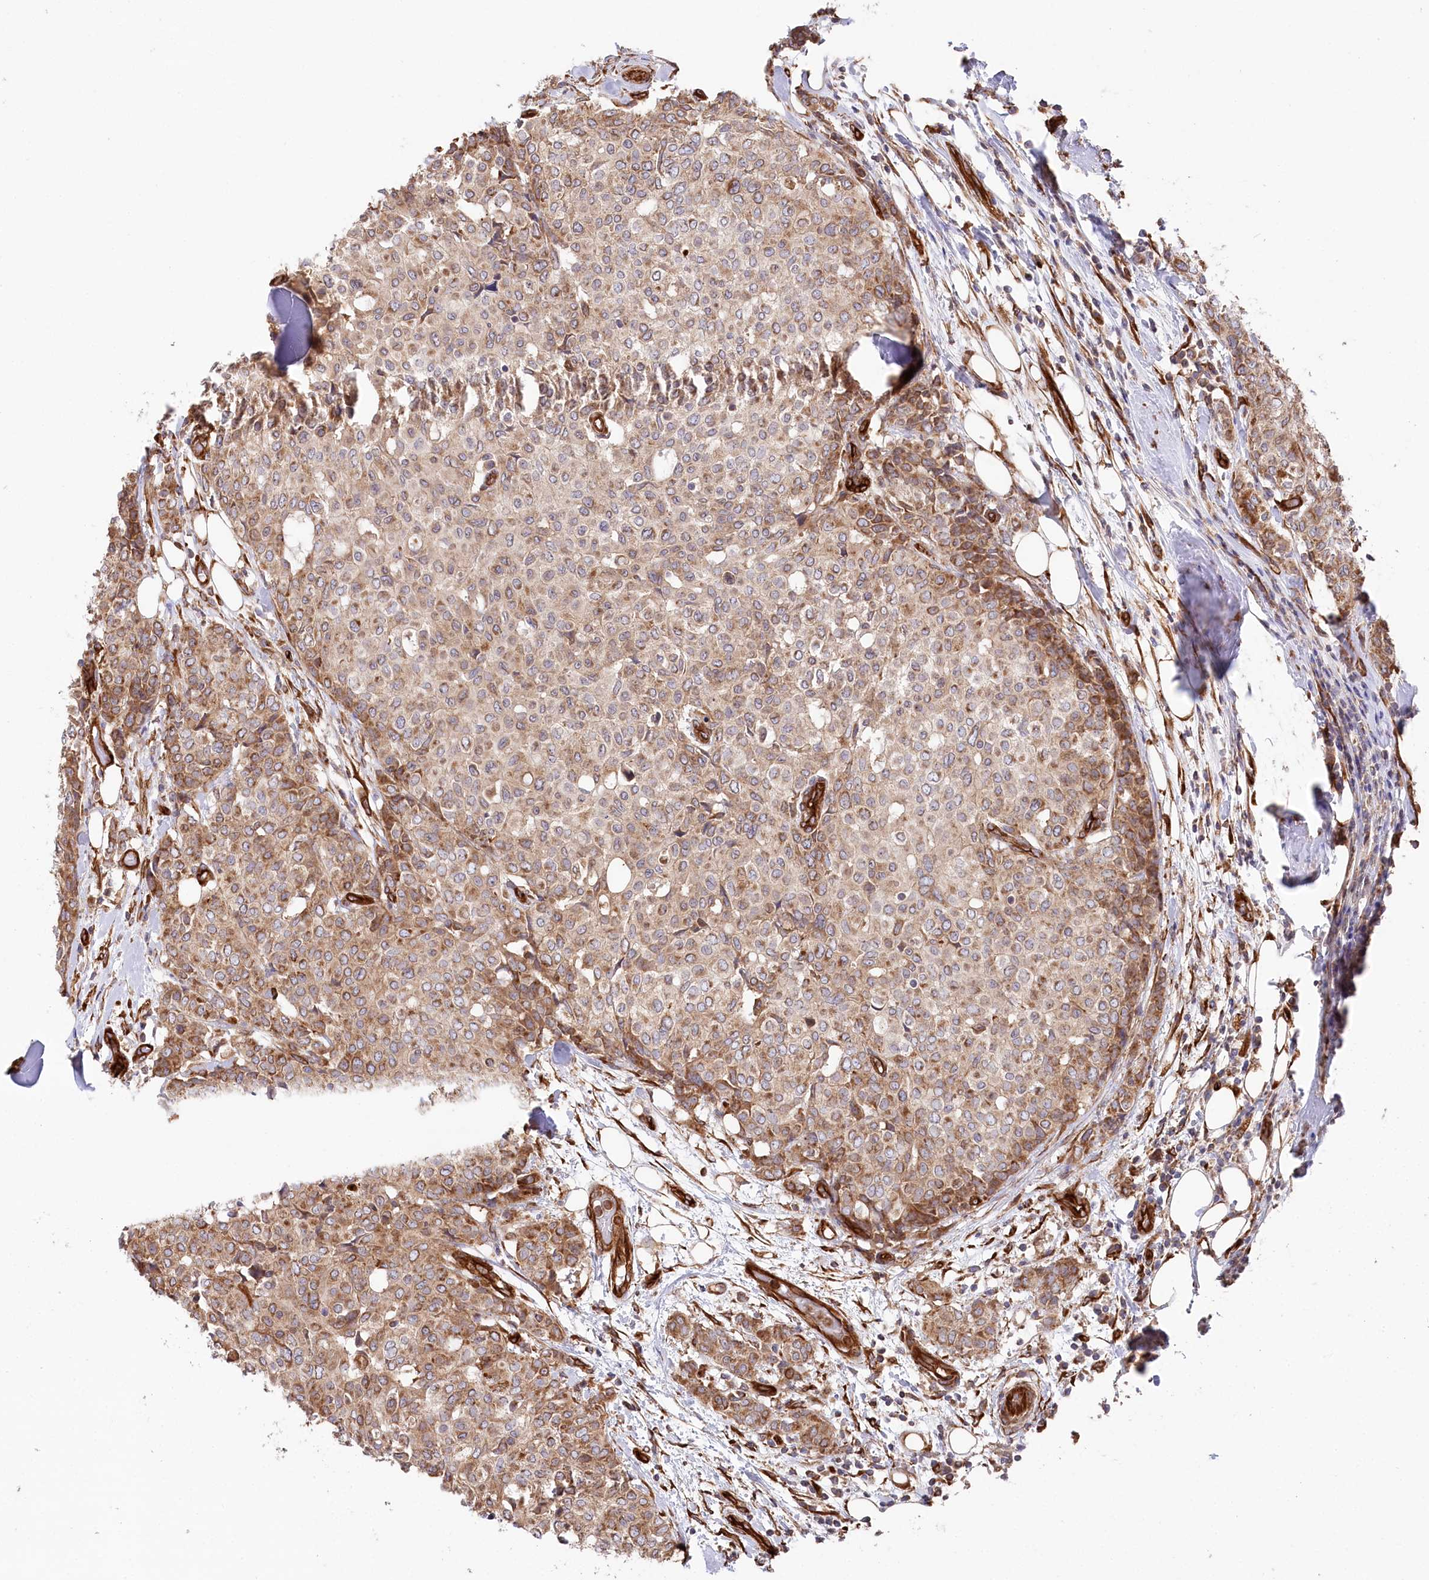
{"staining": {"intensity": "moderate", "quantity": ">75%", "location": "cytoplasmic/membranous"}, "tissue": "breast cancer", "cell_type": "Tumor cells", "image_type": "cancer", "snomed": [{"axis": "morphology", "description": "Lobular carcinoma"}, {"axis": "topography", "description": "Breast"}], "caption": "Breast cancer (lobular carcinoma) was stained to show a protein in brown. There is medium levels of moderate cytoplasmic/membranous expression in approximately >75% of tumor cells.", "gene": "MTPAP", "patient": {"sex": "female", "age": 51}}